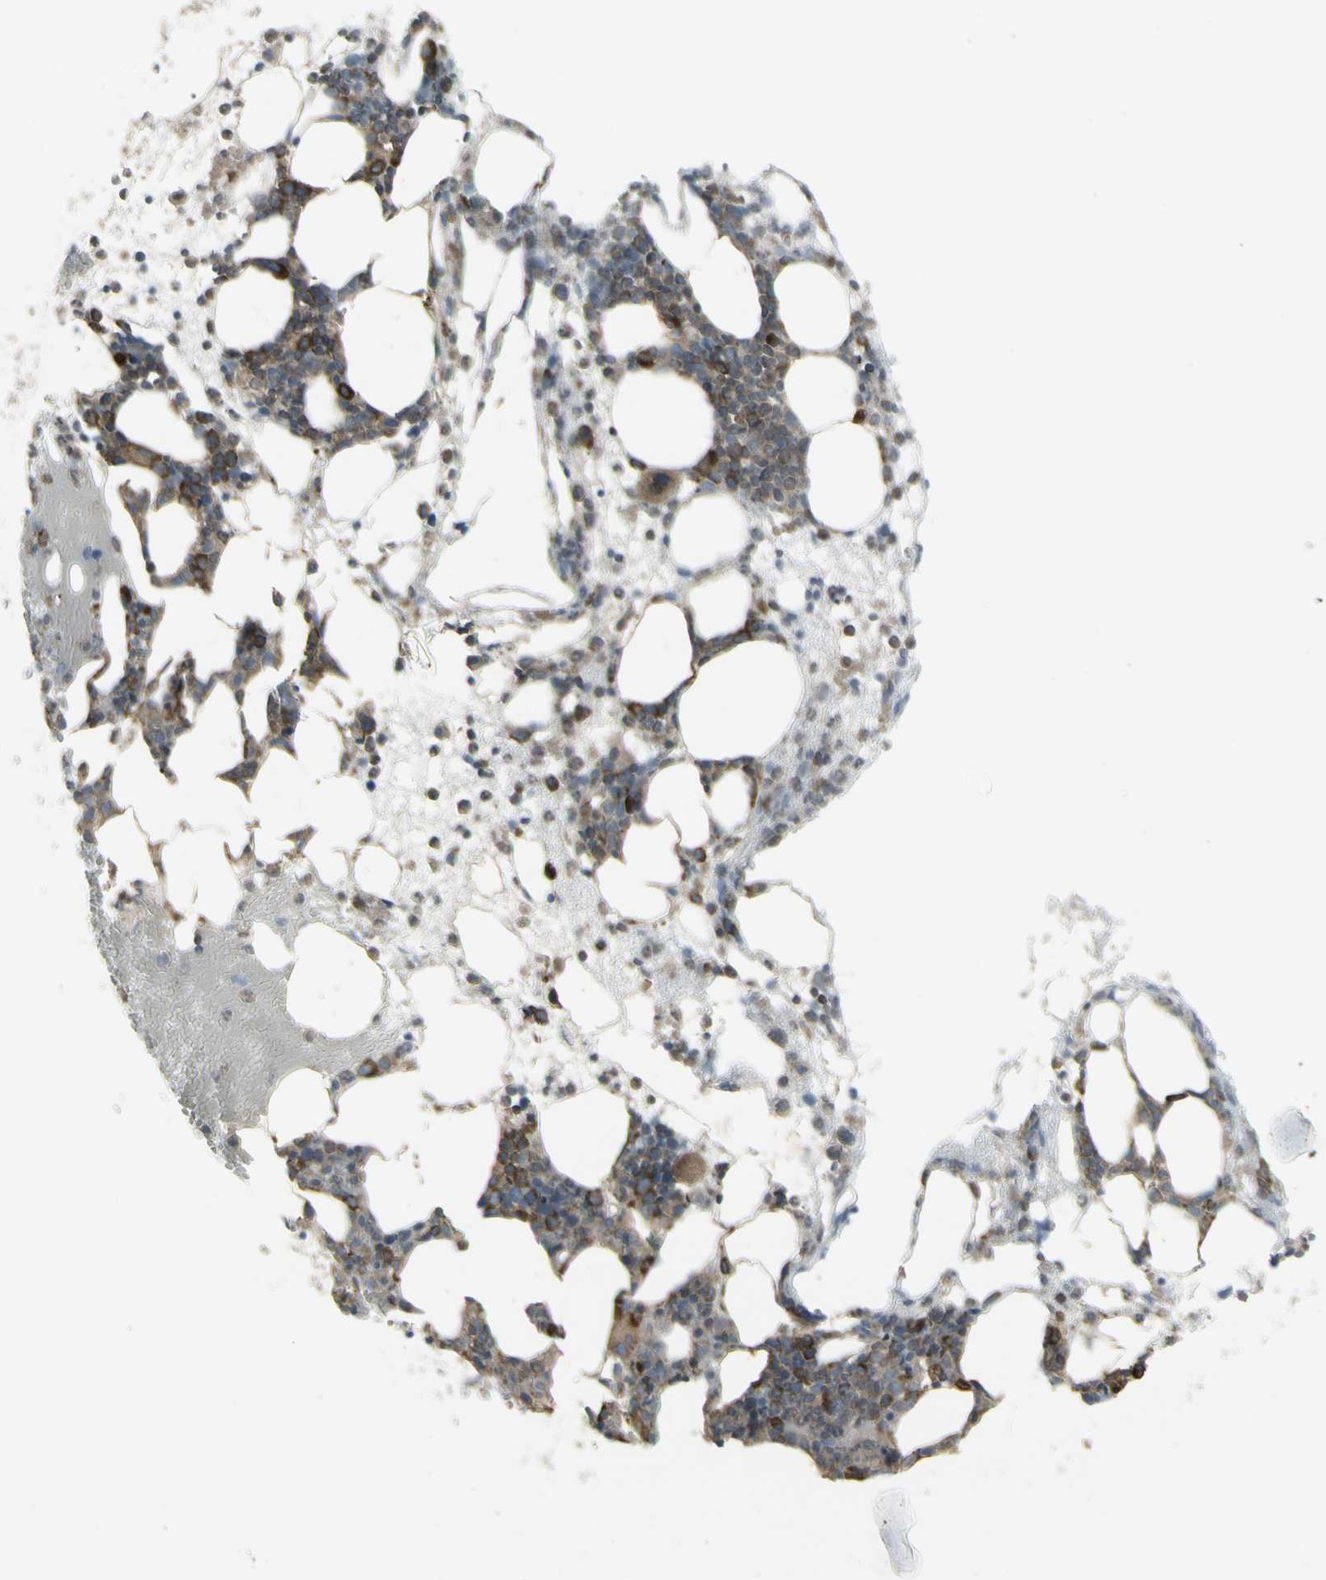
{"staining": {"intensity": "moderate", "quantity": "25%-75%", "location": "cytoplasmic/membranous"}, "tissue": "bone marrow", "cell_type": "Hematopoietic cells", "image_type": "normal", "snomed": [{"axis": "morphology", "description": "Normal tissue, NOS"}, {"axis": "morphology", "description": "Inflammation, NOS"}, {"axis": "topography", "description": "Bone marrow"}], "caption": "The micrograph shows immunohistochemical staining of unremarkable bone marrow. There is moderate cytoplasmic/membranous staining is seen in approximately 25%-75% of hematopoietic cells. (Brightfield microscopy of DAB IHC at high magnification).", "gene": "FKBP3", "patient": {"sex": "female", "age": 79}}